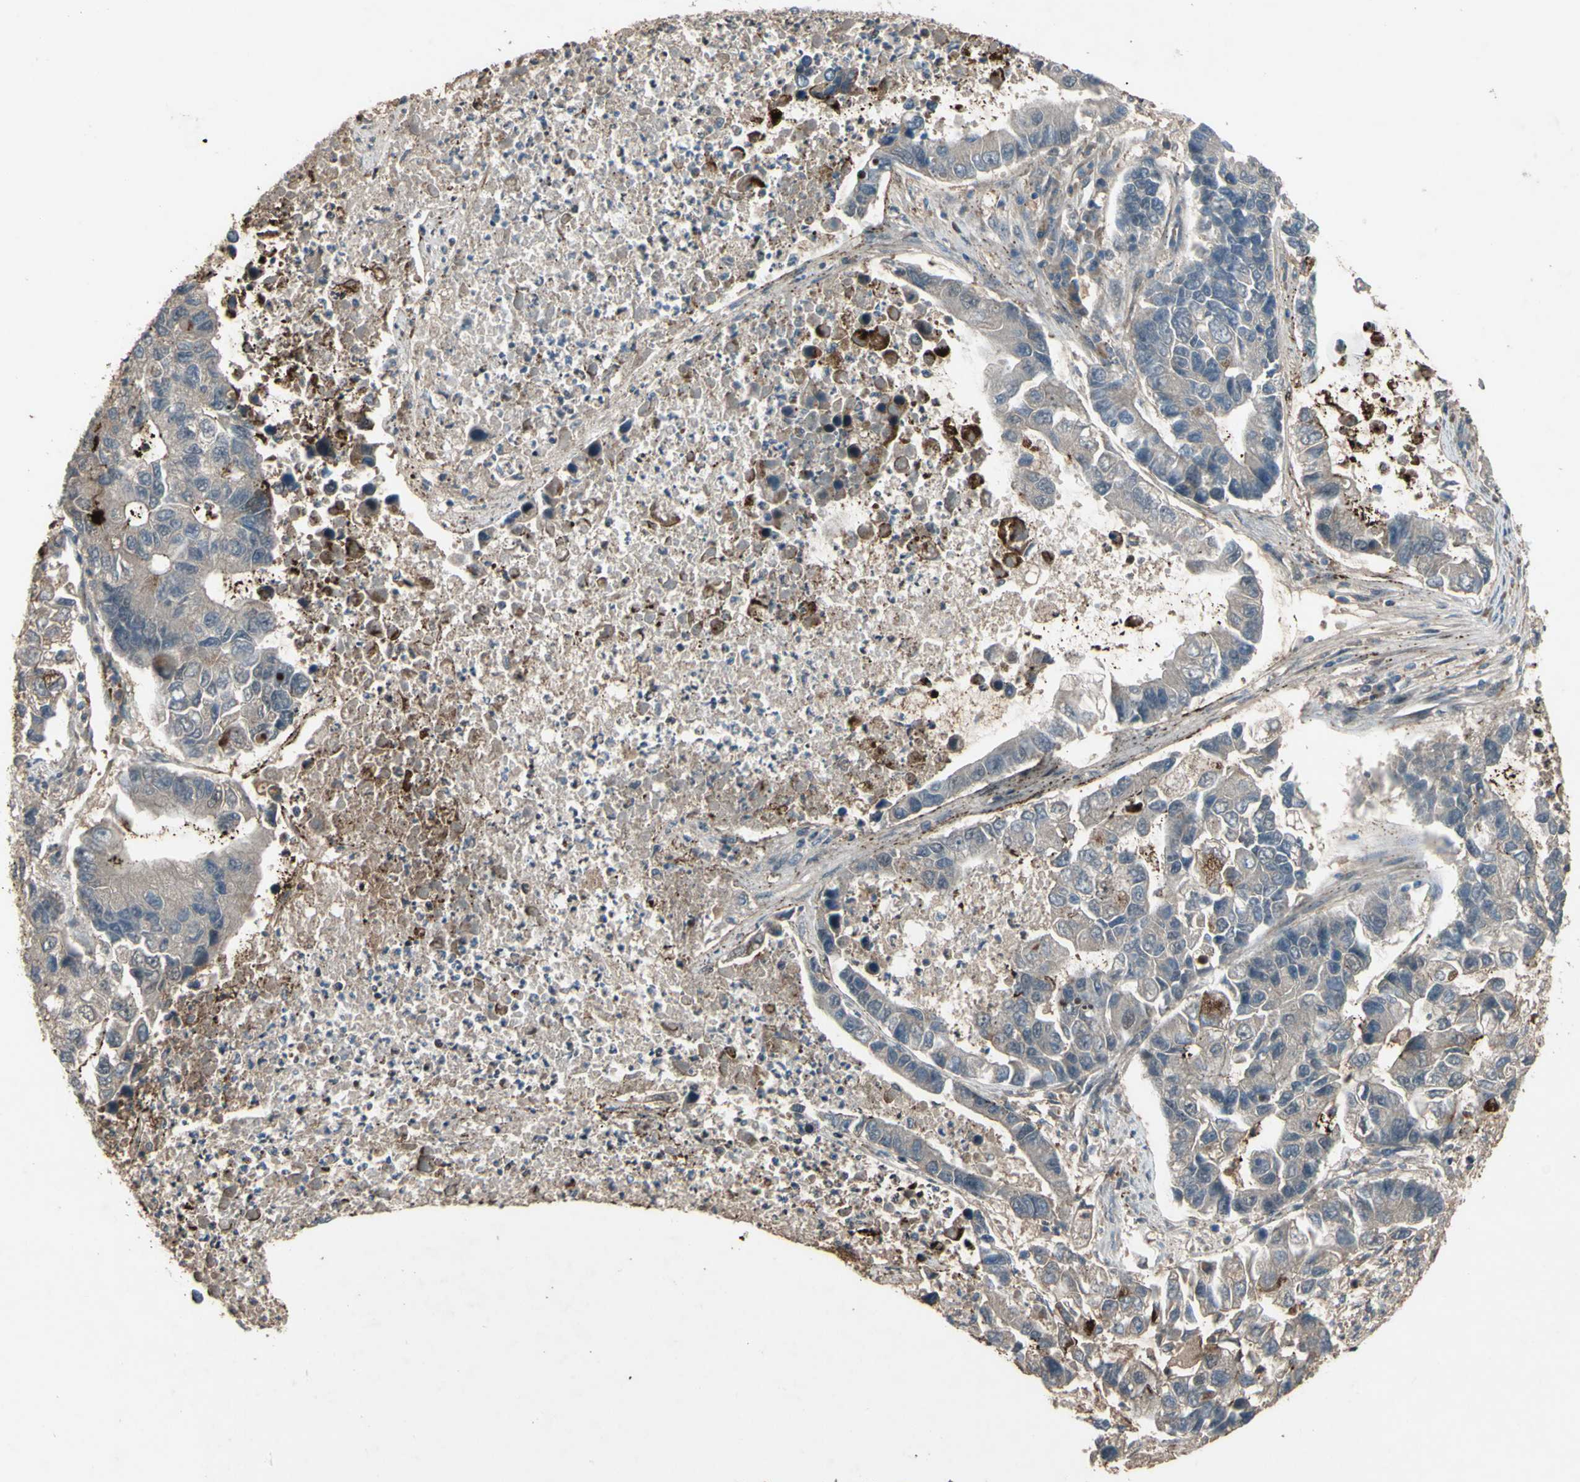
{"staining": {"intensity": "weak", "quantity": "25%-75%", "location": "cytoplasmic/membranous"}, "tissue": "lung cancer", "cell_type": "Tumor cells", "image_type": "cancer", "snomed": [{"axis": "morphology", "description": "Adenocarcinoma, NOS"}, {"axis": "topography", "description": "Lung"}], "caption": "Lung cancer stained with a brown dye demonstrates weak cytoplasmic/membranous positive positivity in about 25%-75% of tumor cells.", "gene": "SHROOM4", "patient": {"sex": "female", "age": 51}}